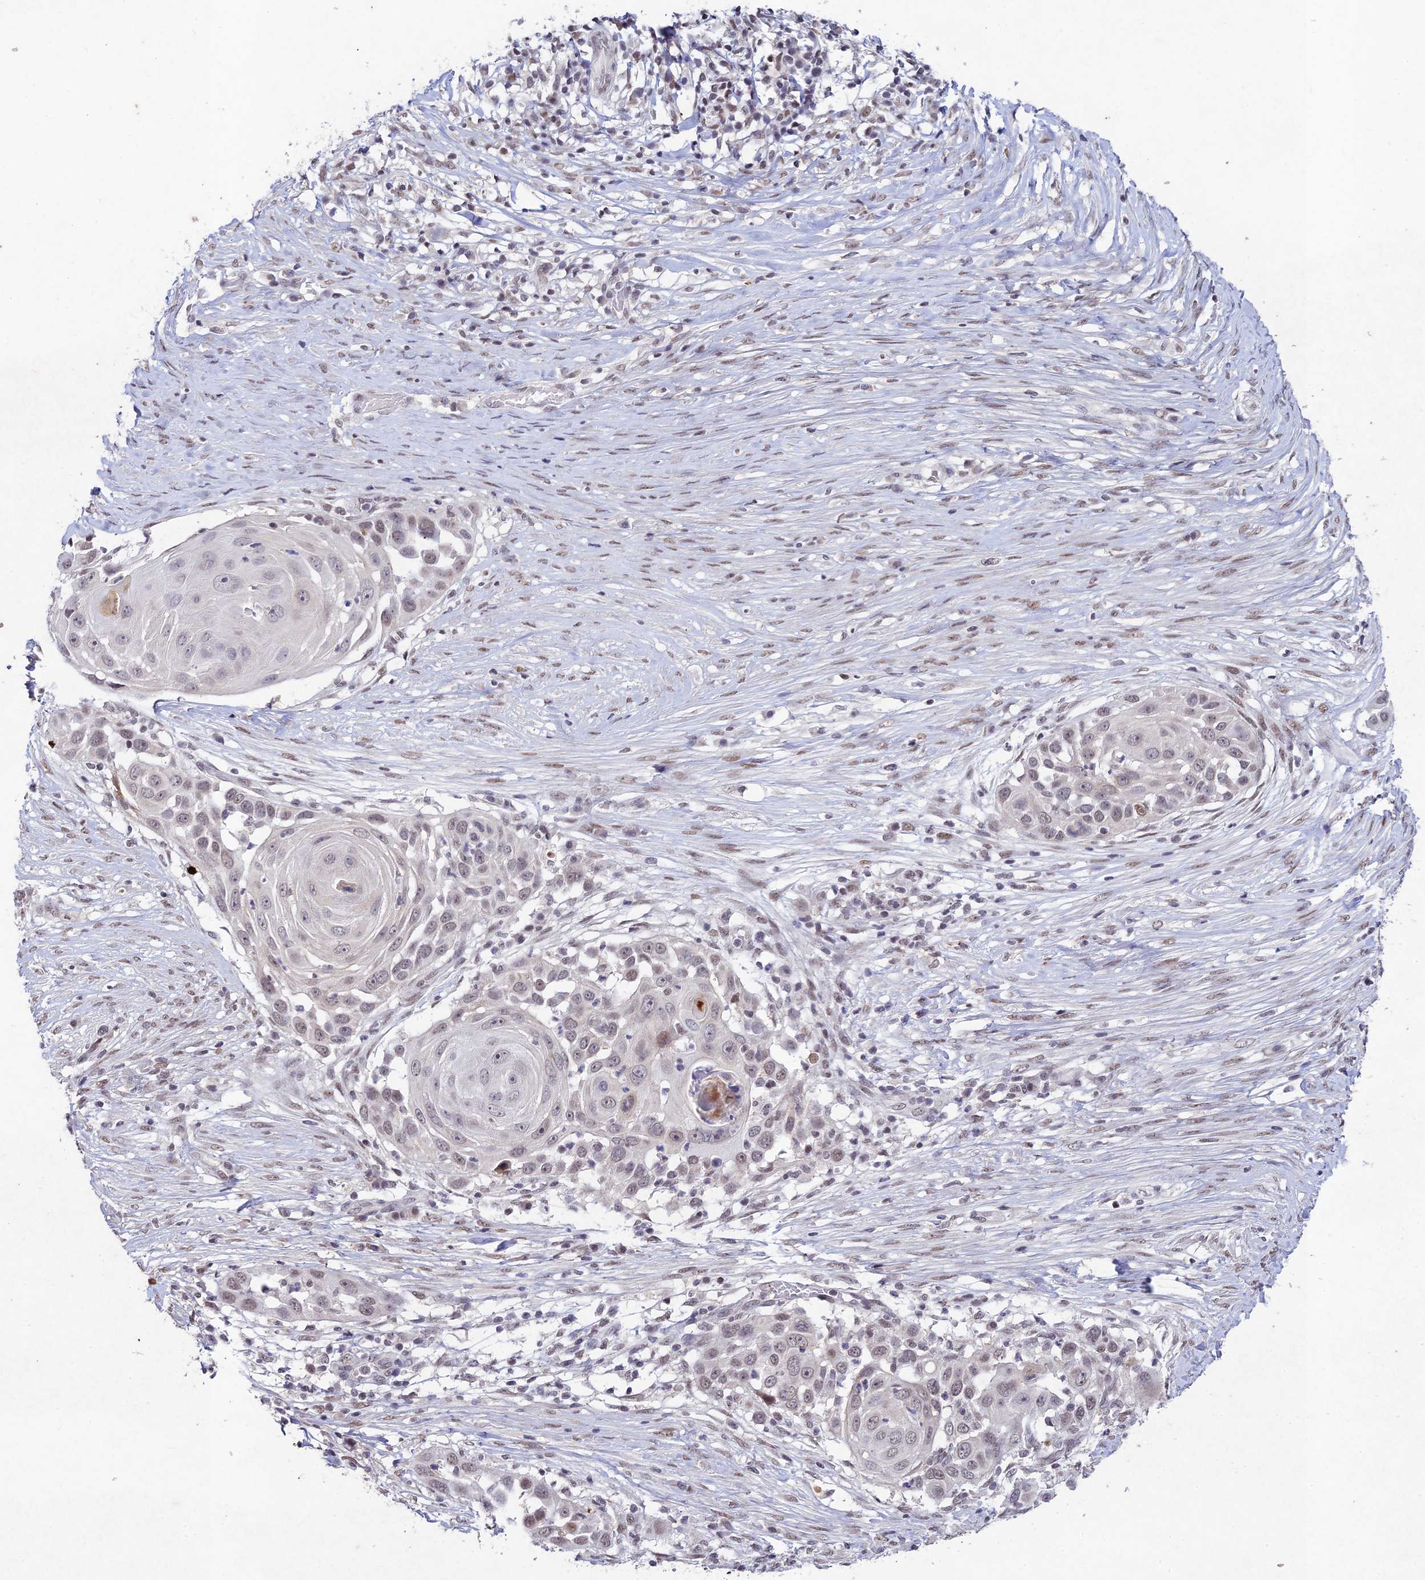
{"staining": {"intensity": "weak", "quantity": "<25%", "location": "nuclear"}, "tissue": "skin cancer", "cell_type": "Tumor cells", "image_type": "cancer", "snomed": [{"axis": "morphology", "description": "Squamous cell carcinoma, NOS"}, {"axis": "topography", "description": "Skin"}], "caption": "A micrograph of human skin cancer (squamous cell carcinoma) is negative for staining in tumor cells.", "gene": "RAVER1", "patient": {"sex": "female", "age": 44}}